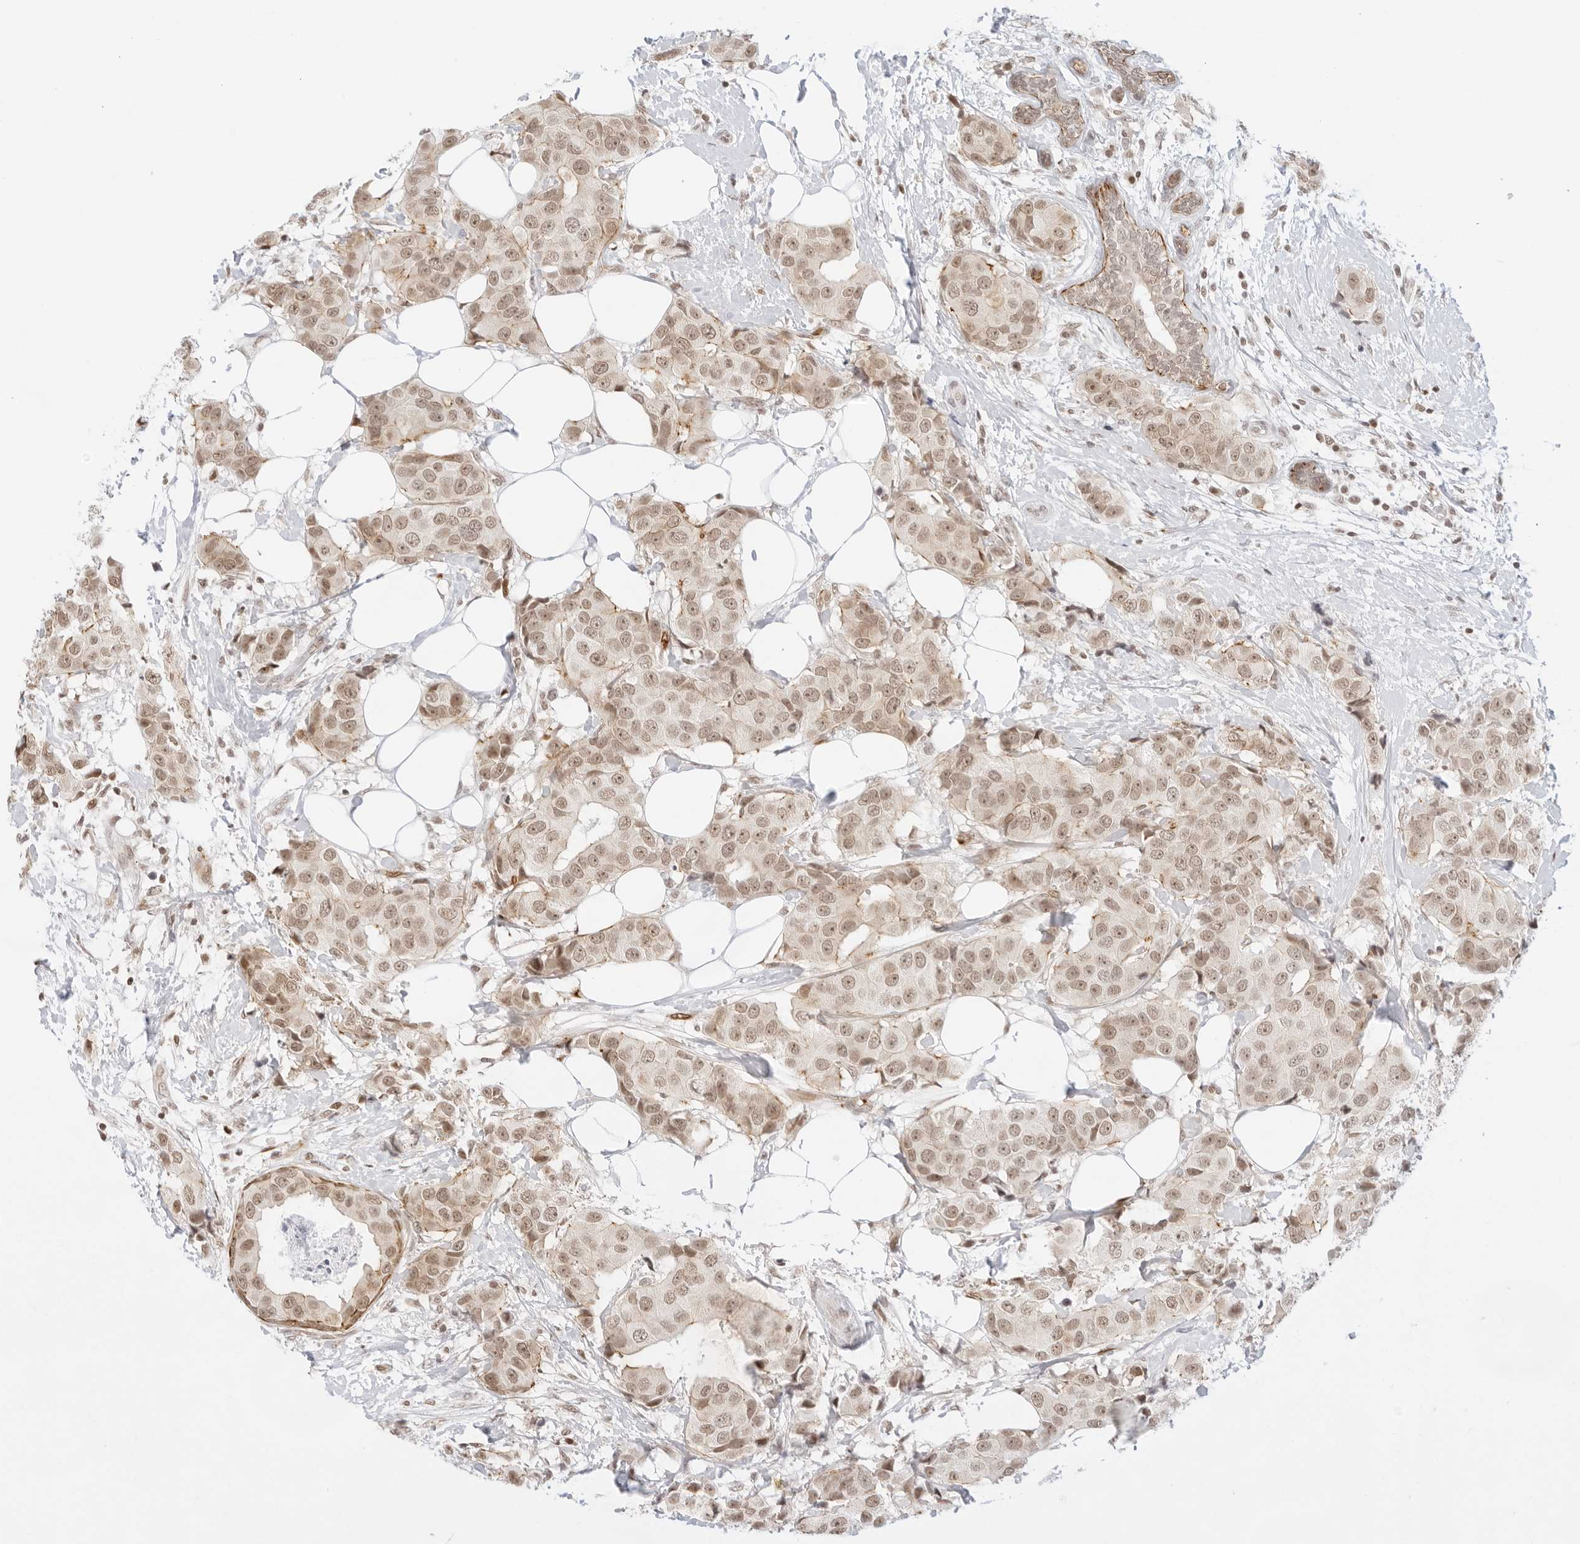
{"staining": {"intensity": "moderate", "quantity": ">75%", "location": "nuclear"}, "tissue": "breast cancer", "cell_type": "Tumor cells", "image_type": "cancer", "snomed": [{"axis": "morphology", "description": "Normal tissue, NOS"}, {"axis": "morphology", "description": "Duct carcinoma"}, {"axis": "topography", "description": "Breast"}], "caption": "The image exhibits staining of breast cancer, revealing moderate nuclear protein positivity (brown color) within tumor cells.", "gene": "GNAS", "patient": {"sex": "female", "age": 39}}